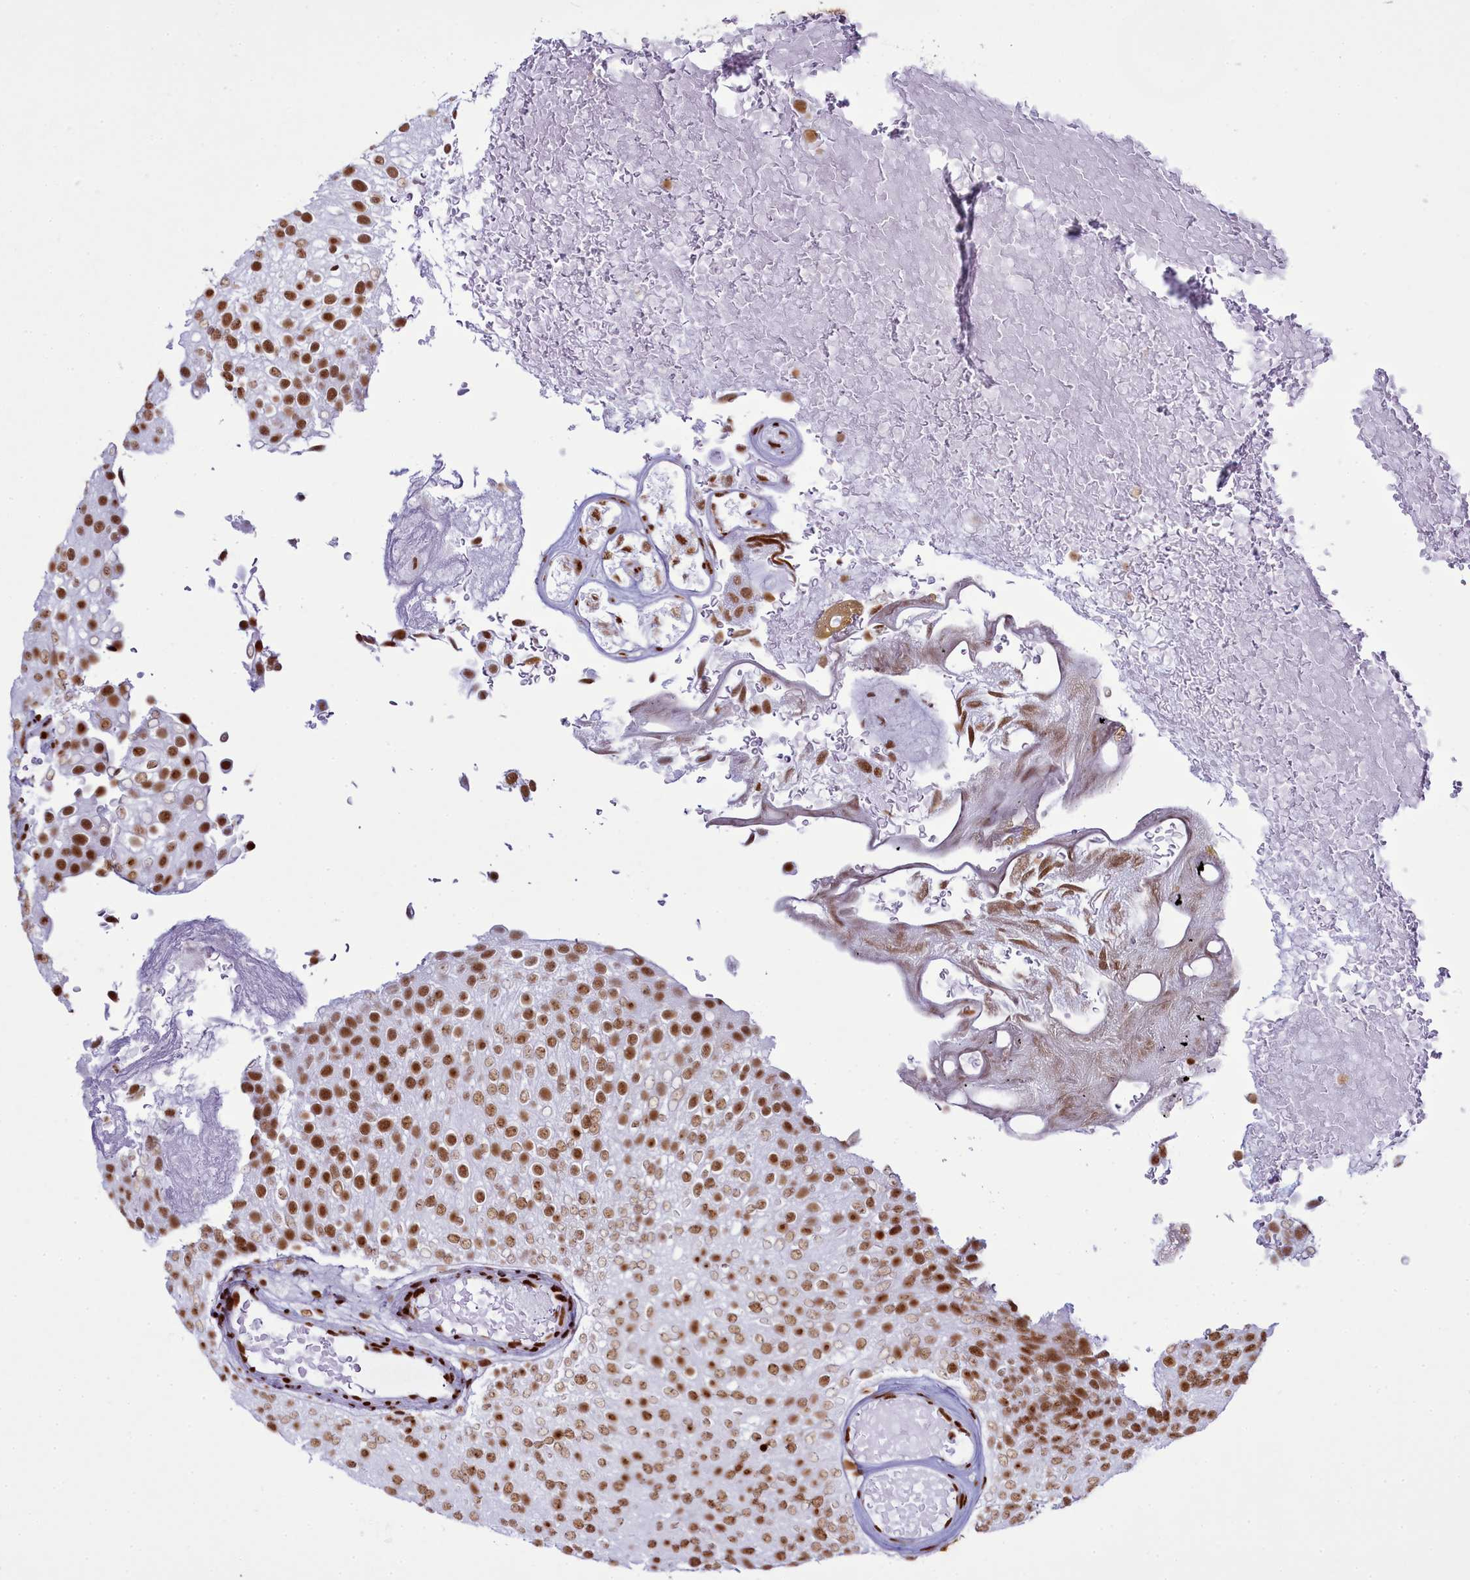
{"staining": {"intensity": "strong", "quantity": ">75%", "location": "nuclear"}, "tissue": "urothelial cancer", "cell_type": "Tumor cells", "image_type": "cancer", "snomed": [{"axis": "morphology", "description": "Urothelial carcinoma, Low grade"}, {"axis": "topography", "description": "Urinary bladder"}], "caption": "Immunohistochemical staining of urothelial cancer reveals high levels of strong nuclear positivity in approximately >75% of tumor cells.", "gene": "RALY", "patient": {"sex": "male", "age": 78}}